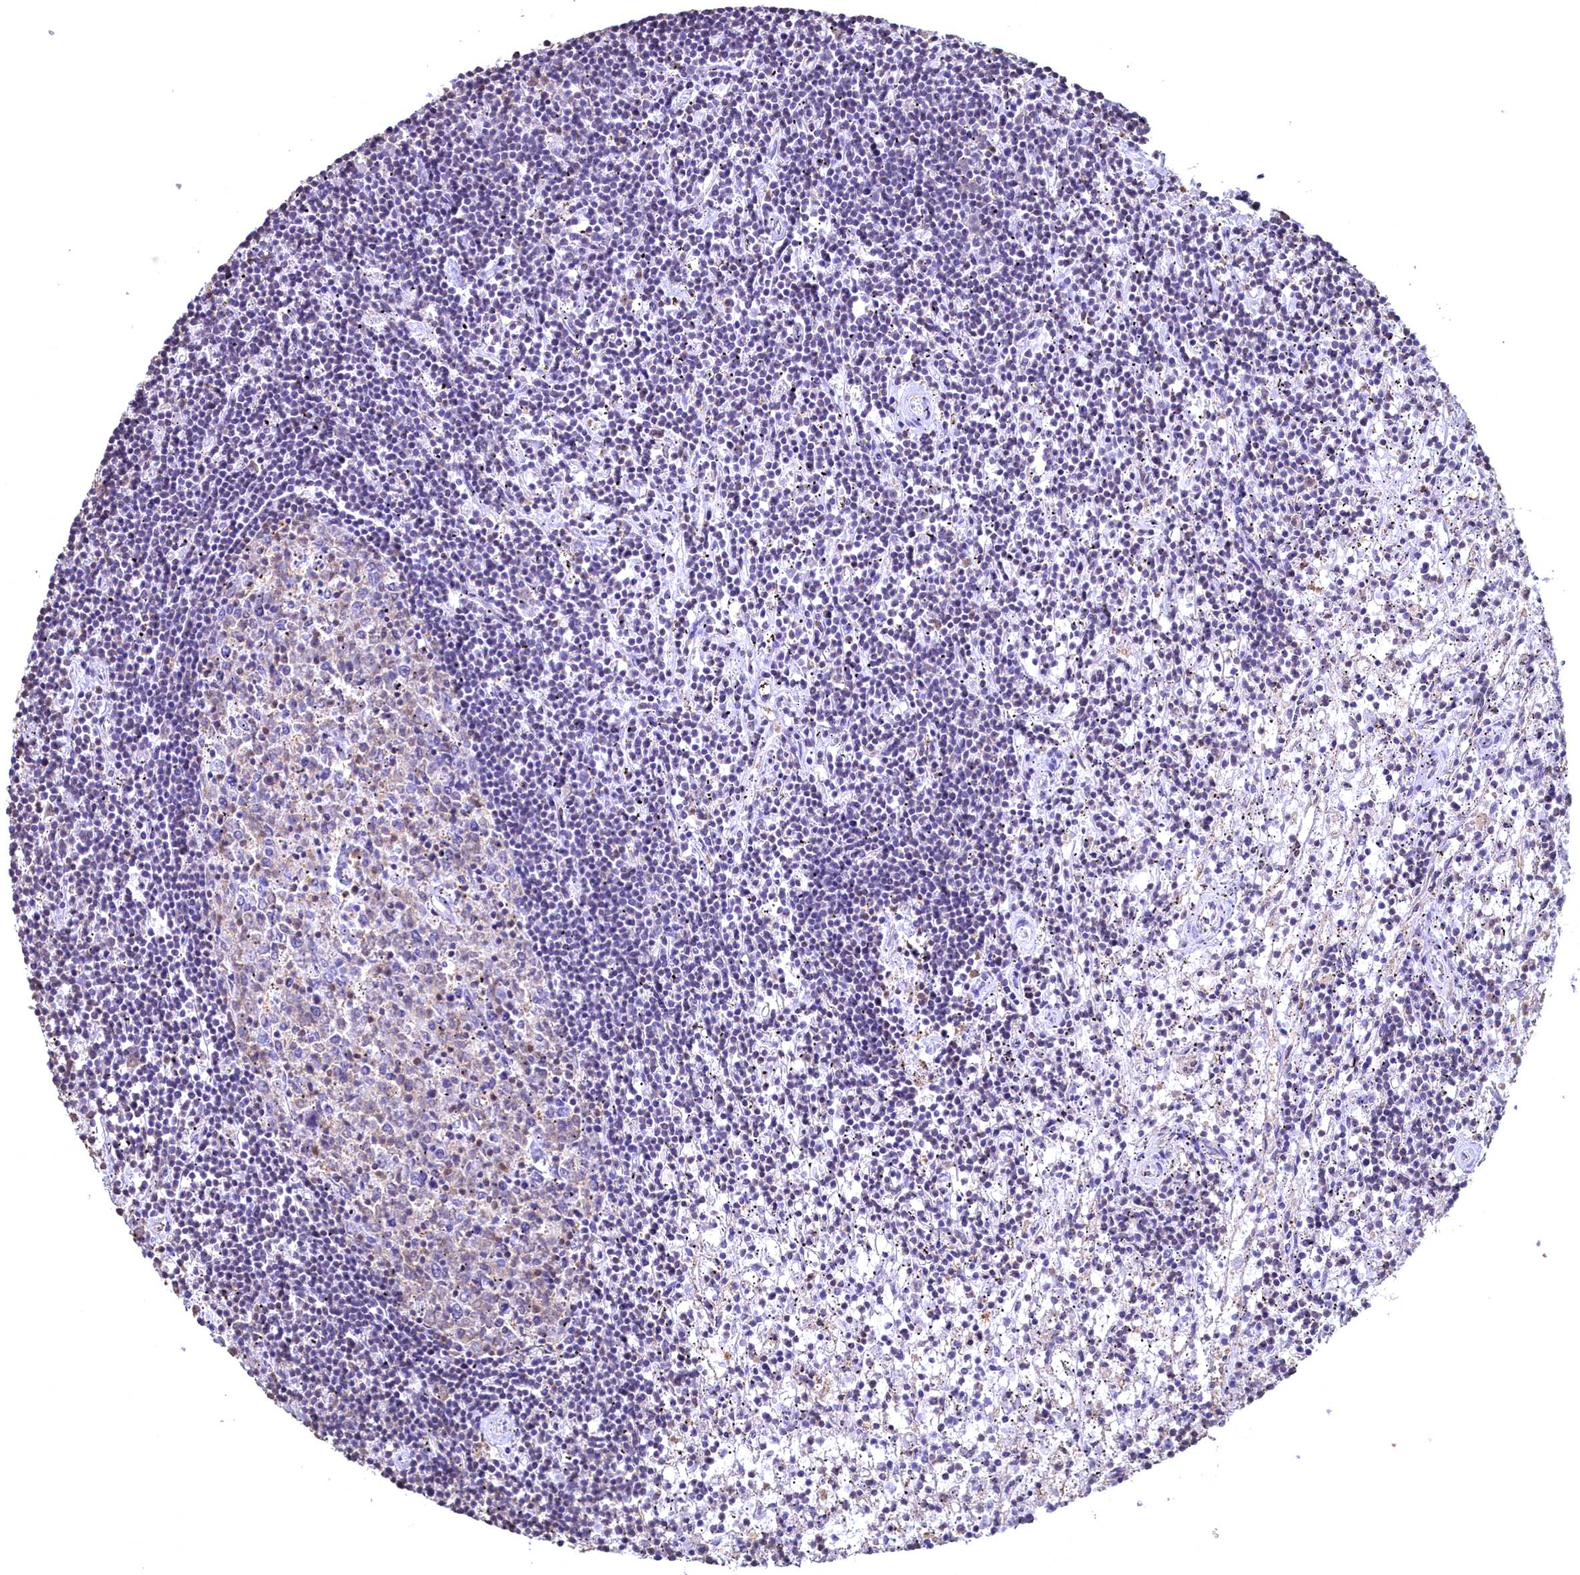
{"staining": {"intensity": "negative", "quantity": "none", "location": "none"}, "tissue": "lymphoma", "cell_type": "Tumor cells", "image_type": "cancer", "snomed": [{"axis": "morphology", "description": "Malignant lymphoma, non-Hodgkin's type, Low grade"}, {"axis": "topography", "description": "Spleen"}], "caption": "DAB immunohistochemical staining of lymphoma displays no significant expression in tumor cells. (Brightfield microscopy of DAB immunohistochemistry at high magnification).", "gene": "GAPDH", "patient": {"sex": "male", "age": 76}}